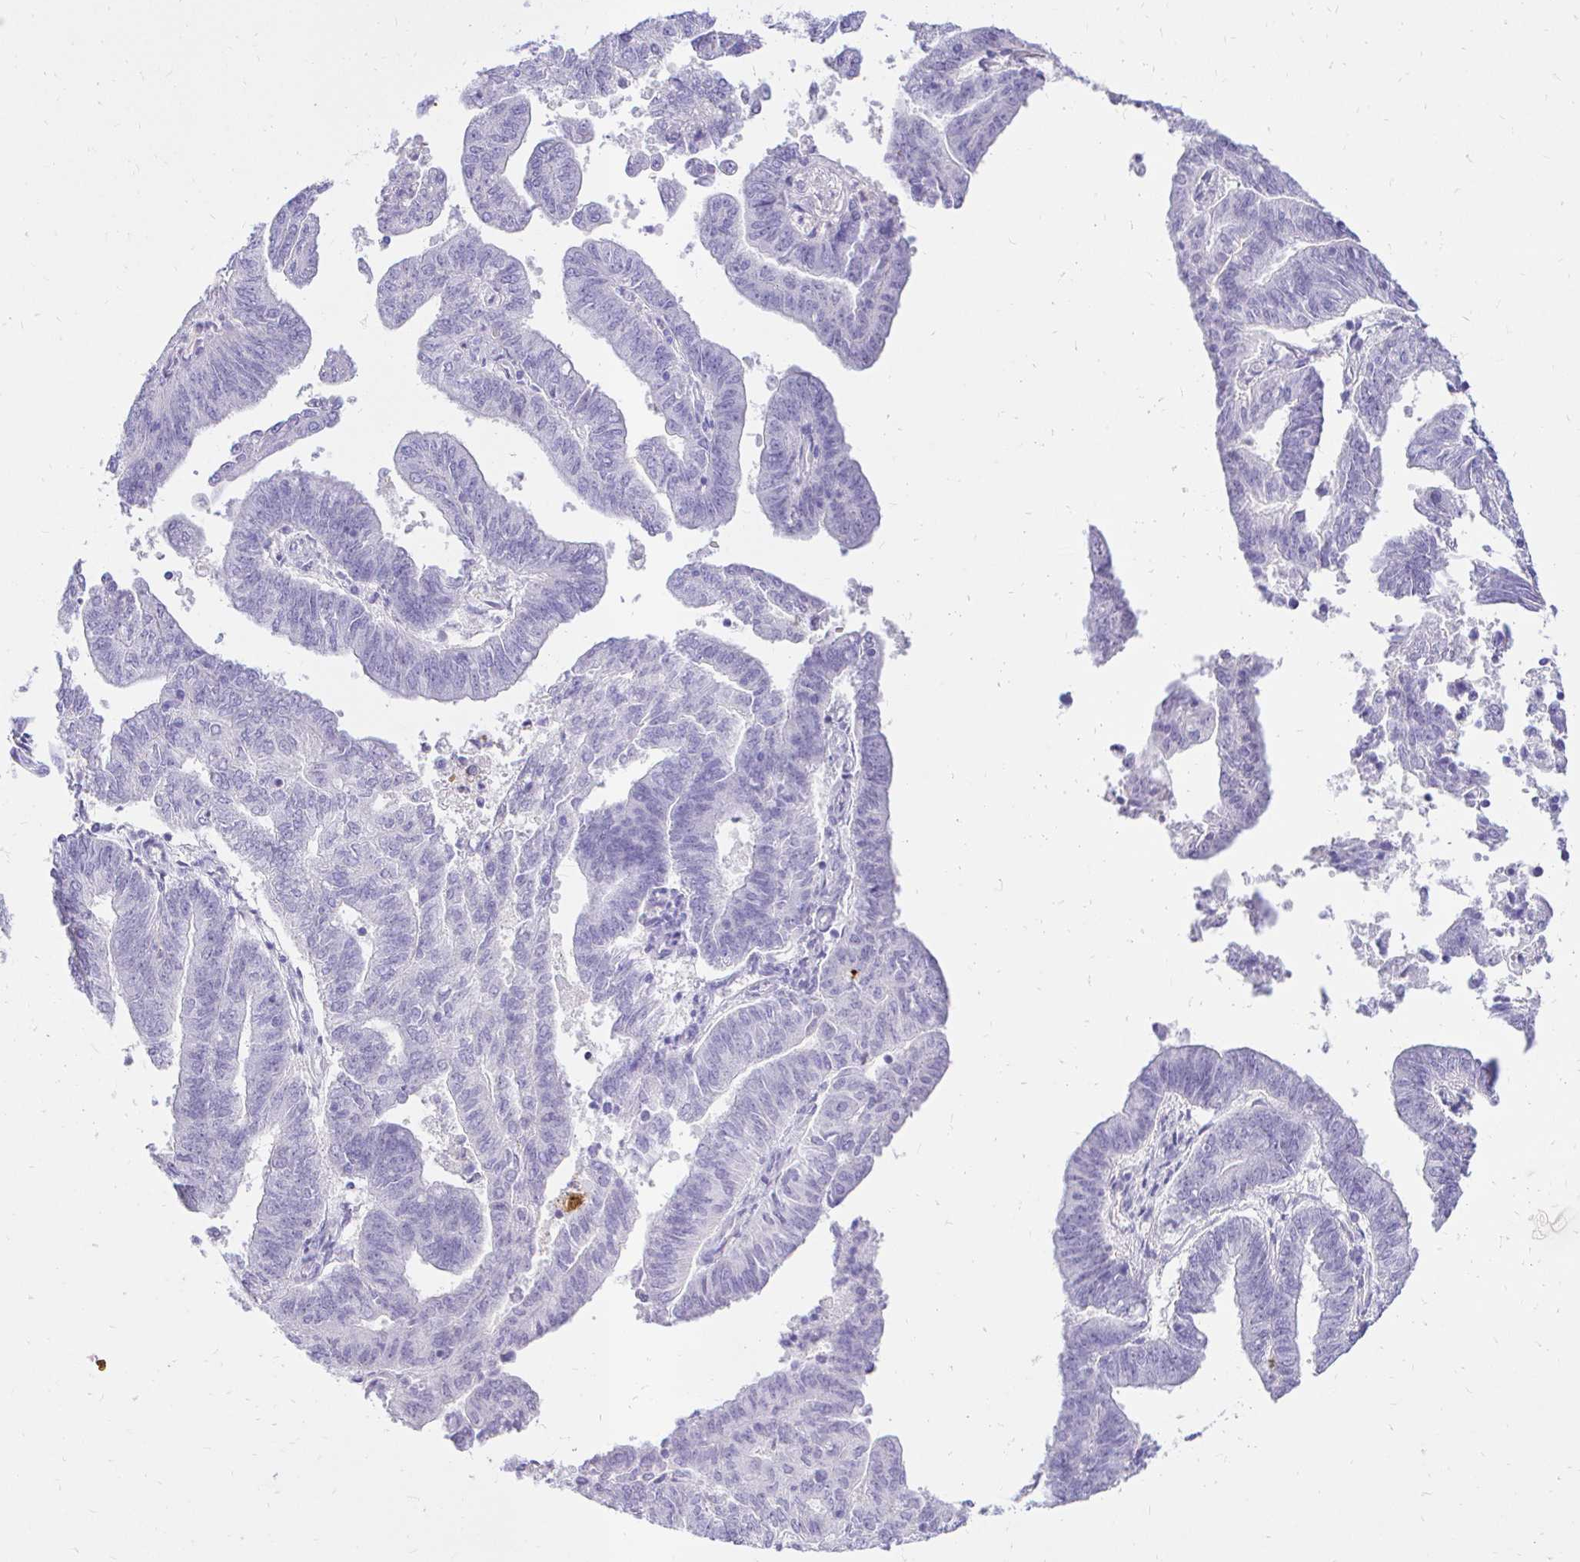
{"staining": {"intensity": "negative", "quantity": "none", "location": "none"}, "tissue": "endometrial cancer", "cell_type": "Tumor cells", "image_type": "cancer", "snomed": [{"axis": "morphology", "description": "Adenocarcinoma, NOS"}, {"axis": "topography", "description": "Endometrium"}], "caption": "Immunohistochemical staining of human adenocarcinoma (endometrial) exhibits no significant positivity in tumor cells.", "gene": "FATE1", "patient": {"sex": "female", "age": 82}}